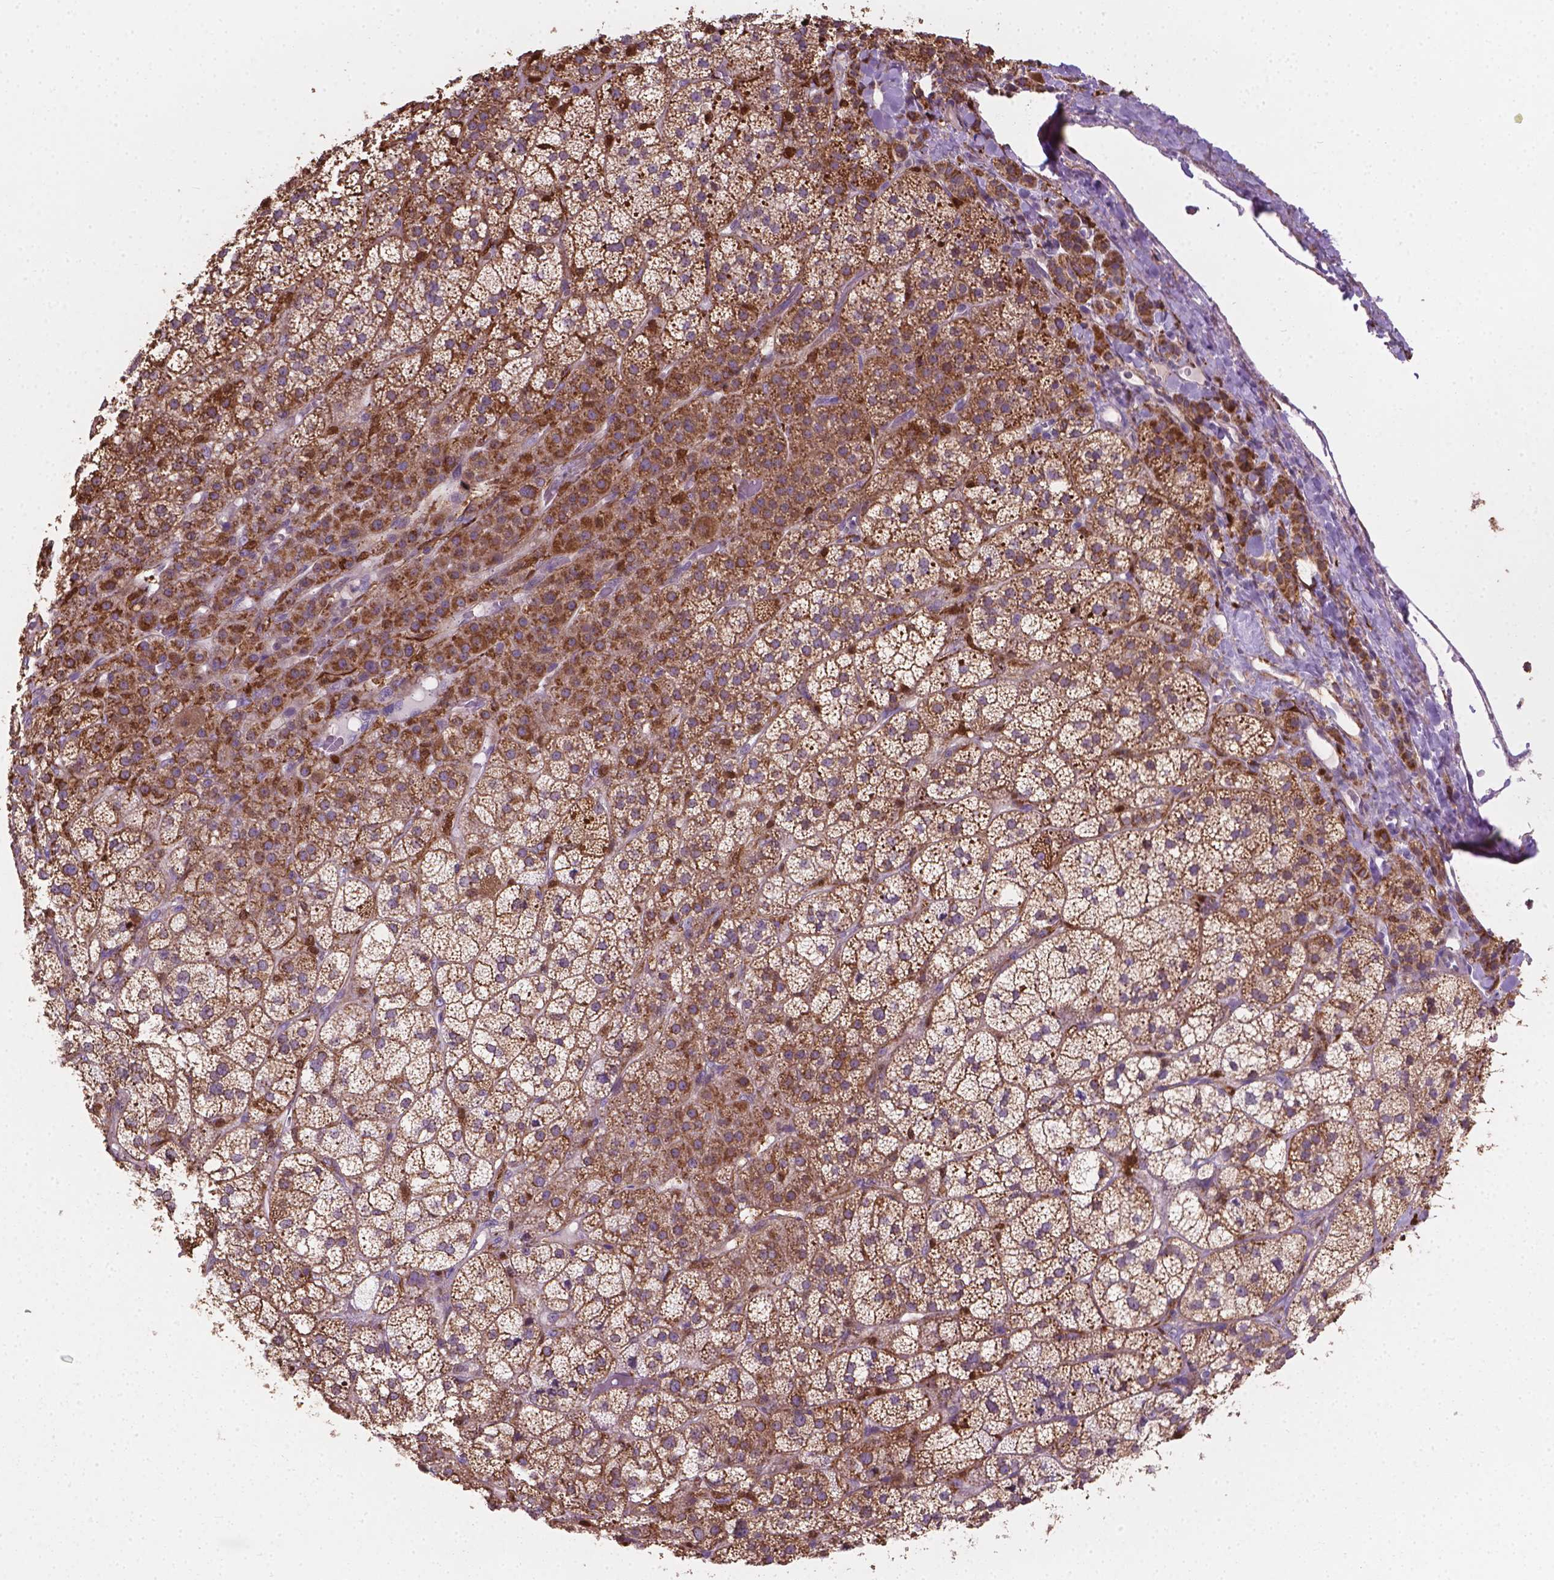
{"staining": {"intensity": "strong", "quantity": "25%-75%", "location": "cytoplasmic/membranous"}, "tissue": "adrenal gland", "cell_type": "Glandular cells", "image_type": "normal", "snomed": [{"axis": "morphology", "description": "Normal tissue, NOS"}, {"axis": "topography", "description": "Adrenal gland"}], "caption": "Immunohistochemistry micrograph of unremarkable adrenal gland stained for a protein (brown), which reveals high levels of strong cytoplasmic/membranous expression in about 25%-75% of glandular cells.", "gene": "TCAF1", "patient": {"sex": "female", "age": 60}}